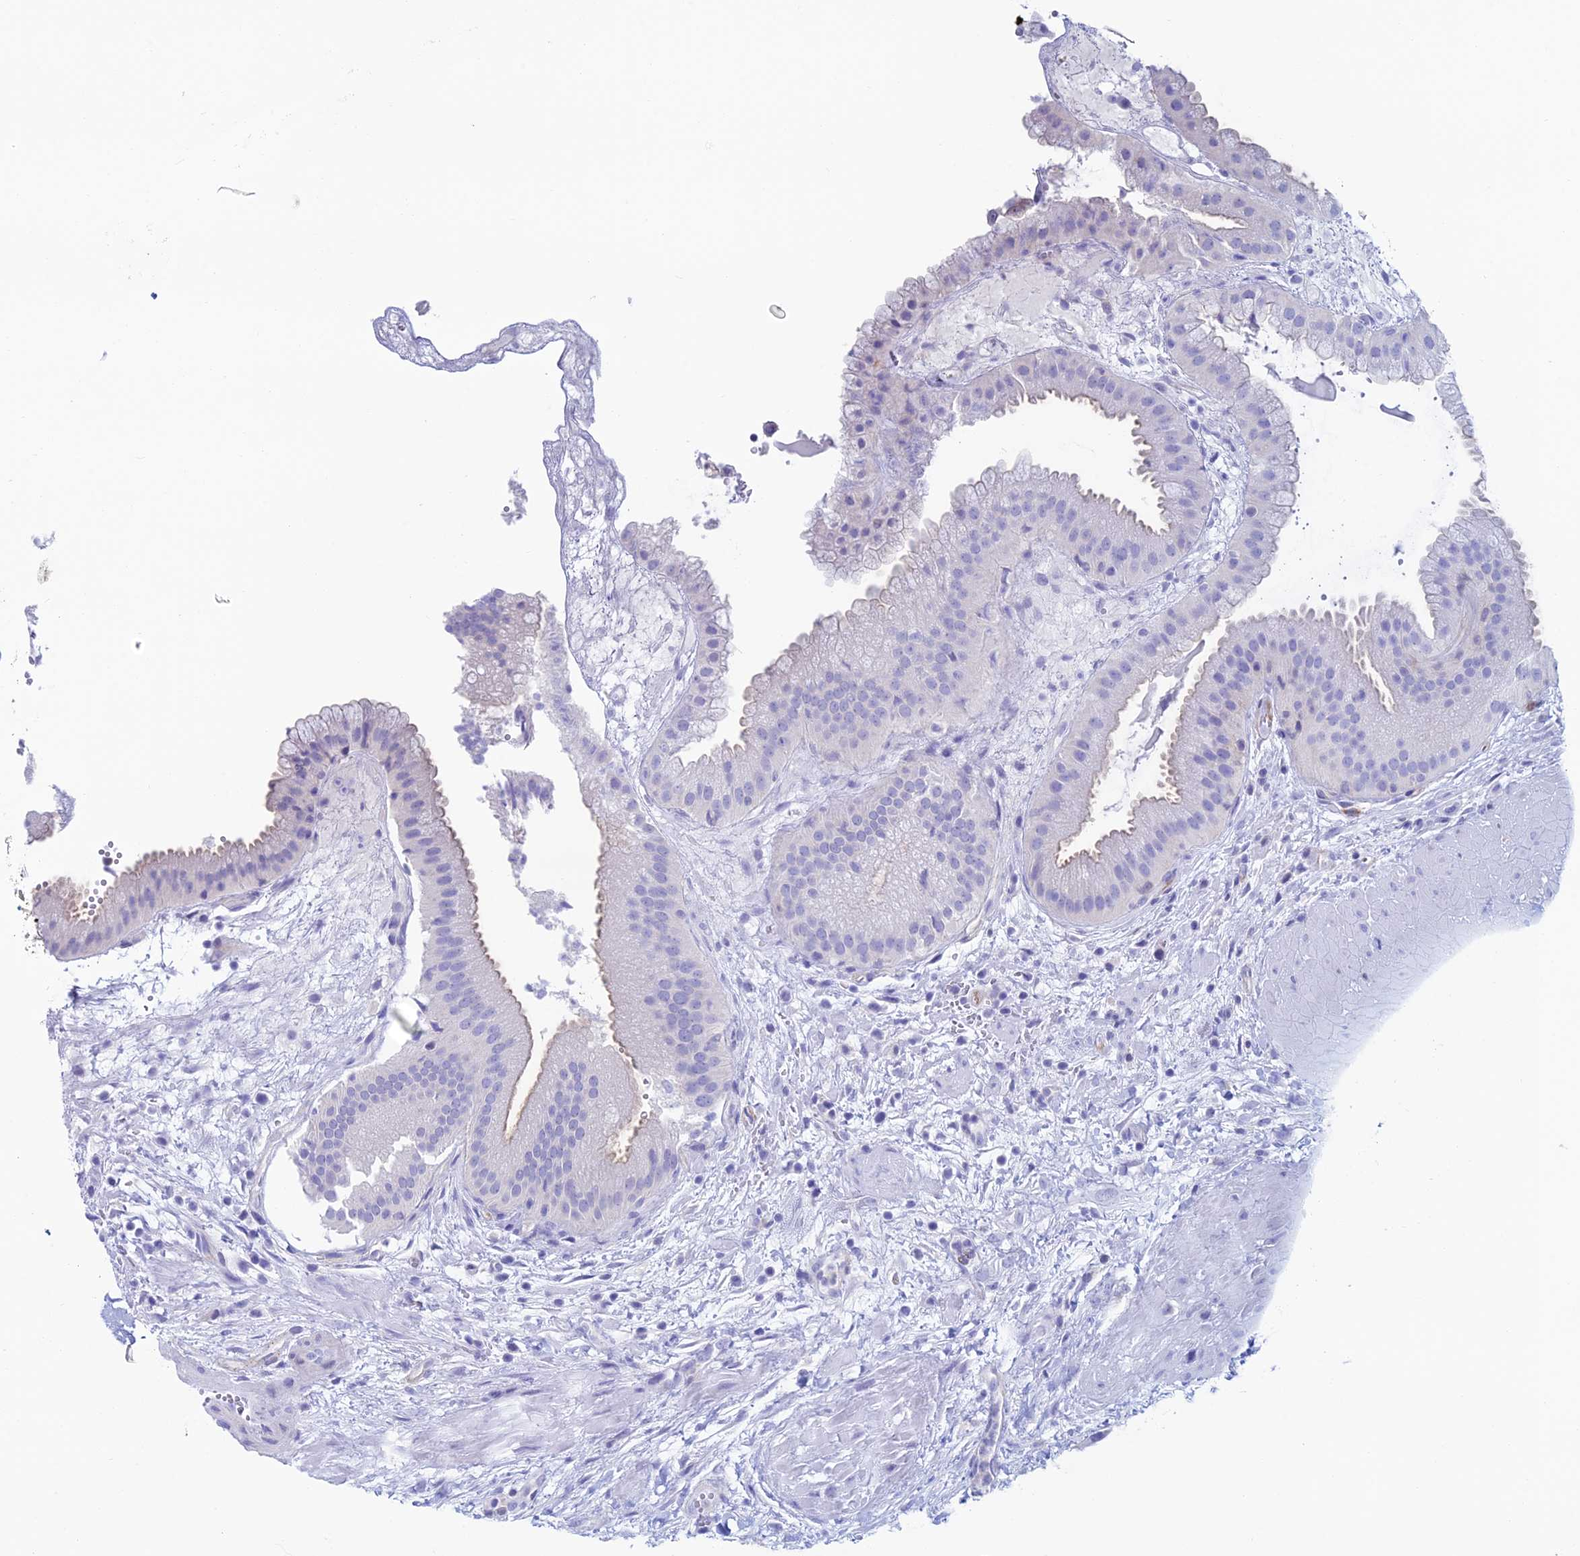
{"staining": {"intensity": "weak", "quantity": "<25%", "location": "cytoplasmic/membranous"}, "tissue": "gallbladder", "cell_type": "Glandular cells", "image_type": "normal", "snomed": [{"axis": "morphology", "description": "Normal tissue, NOS"}, {"axis": "topography", "description": "Gallbladder"}], "caption": "DAB (3,3'-diaminobenzidine) immunohistochemical staining of benign gallbladder exhibits no significant positivity in glandular cells.", "gene": "KCNK17", "patient": {"sex": "male", "age": 66}}